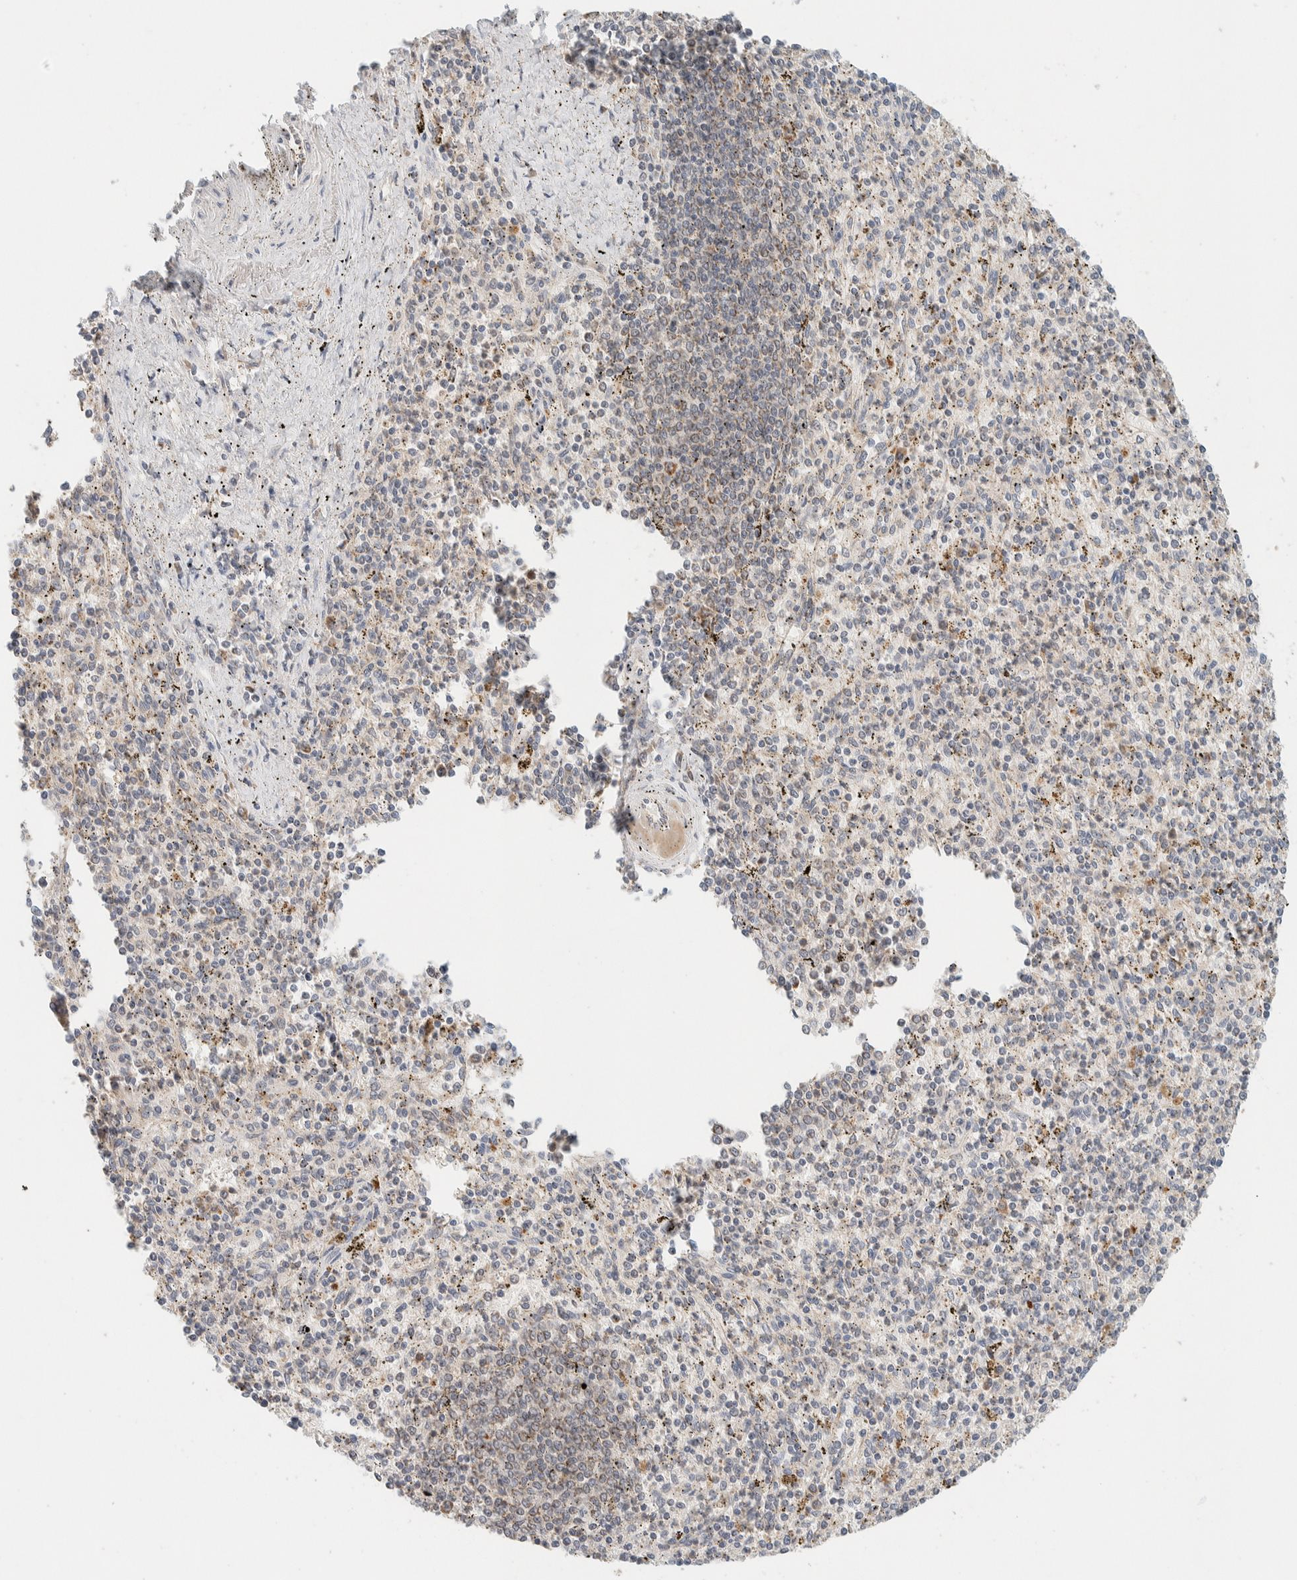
{"staining": {"intensity": "weak", "quantity": "25%-75%", "location": "cytoplasmic/membranous"}, "tissue": "spleen", "cell_type": "Cells in red pulp", "image_type": "normal", "snomed": [{"axis": "morphology", "description": "Normal tissue, NOS"}, {"axis": "topography", "description": "Spleen"}], "caption": "This photomicrograph displays immunohistochemistry staining of unremarkable spleen, with low weak cytoplasmic/membranous positivity in approximately 25%-75% of cells in red pulp.", "gene": "MRPL41", "patient": {"sex": "male", "age": 72}}